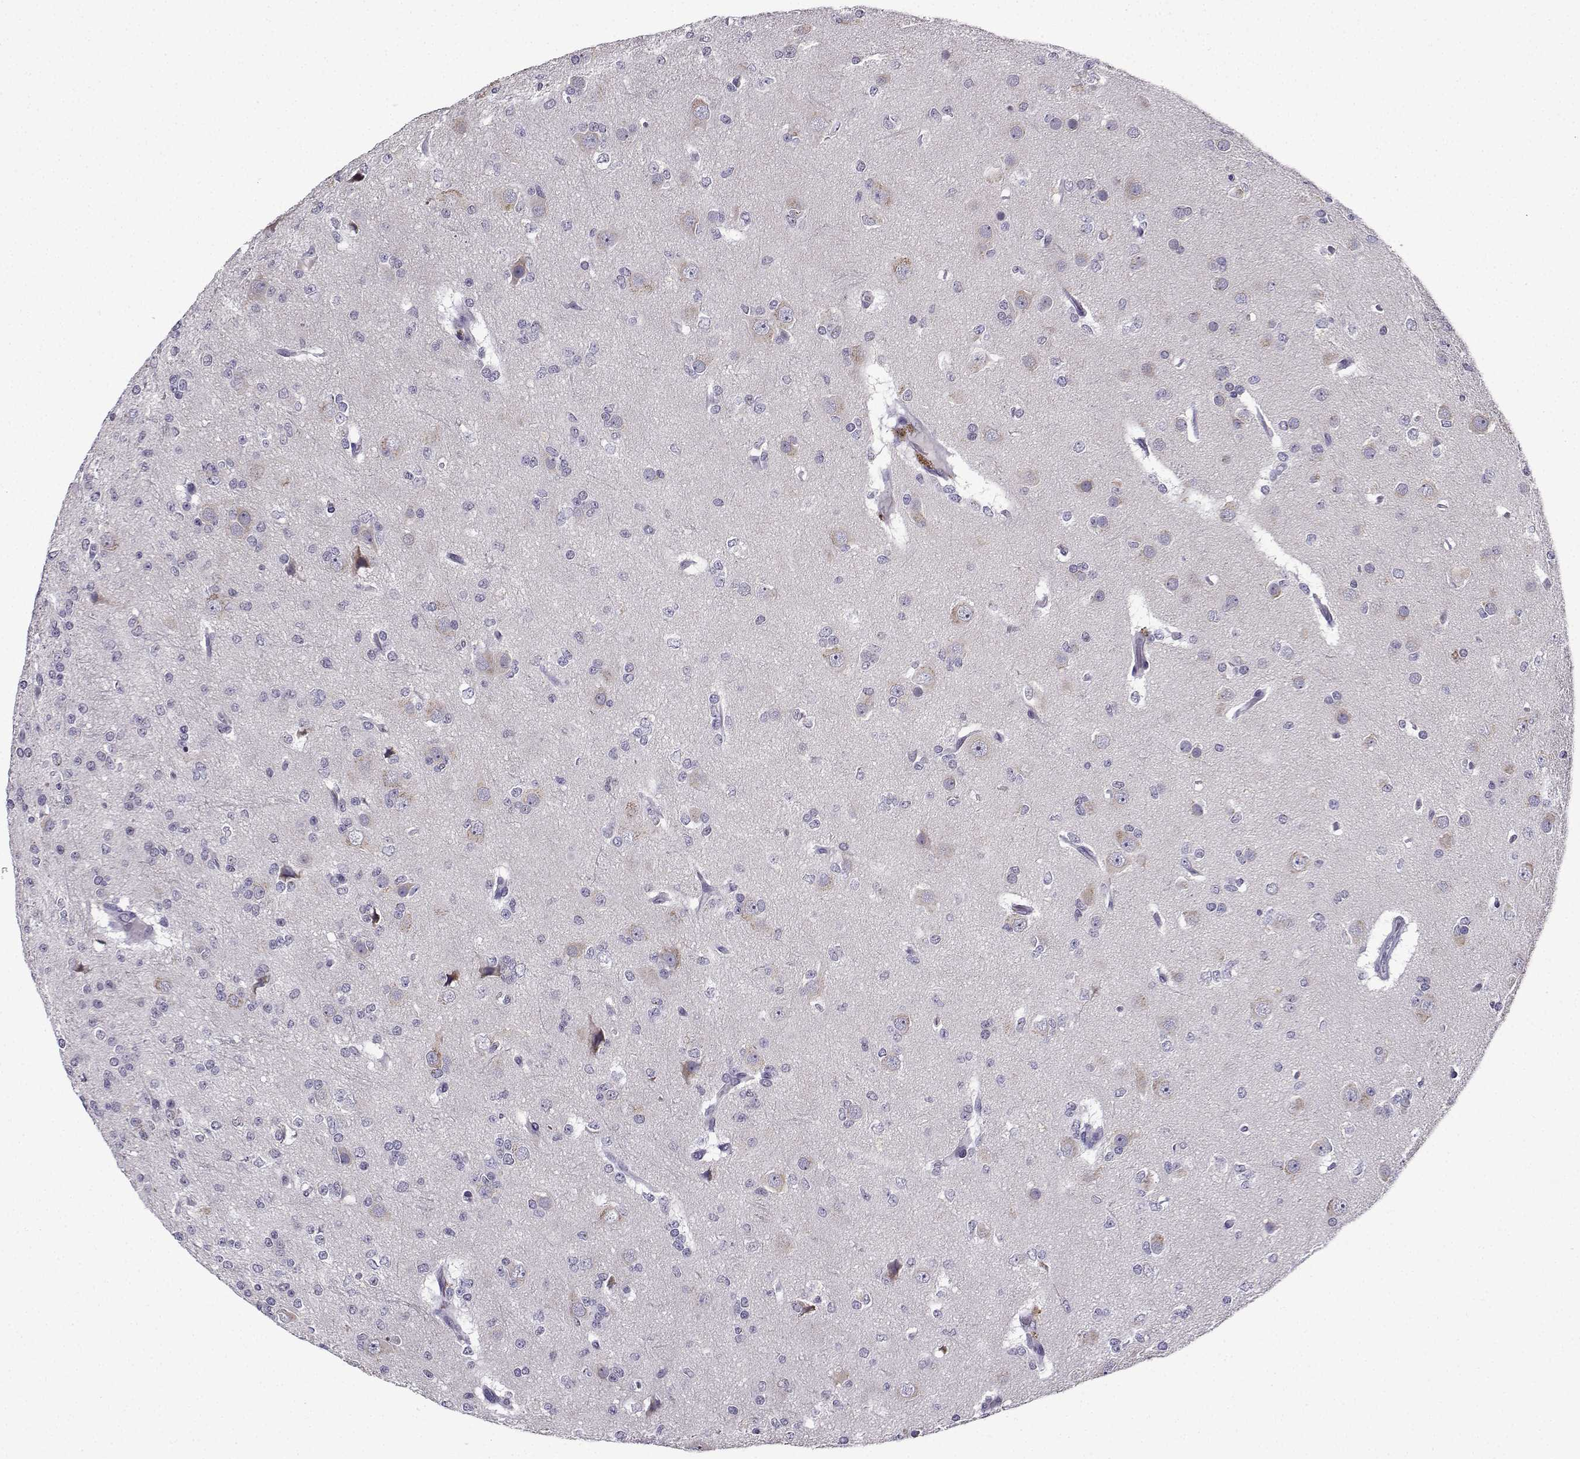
{"staining": {"intensity": "negative", "quantity": "none", "location": "none"}, "tissue": "glioma", "cell_type": "Tumor cells", "image_type": "cancer", "snomed": [{"axis": "morphology", "description": "Glioma, malignant, Low grade"}, {"axis": "topography", "description": "Brain"}], "caption": "Immunohistochemistry photomicrograph of human glioma stained for a protein (brown), which reveals no positivity in tumor cells.", "gene": "LRFN2", "patient": {"sex": "male", "age": 27}}